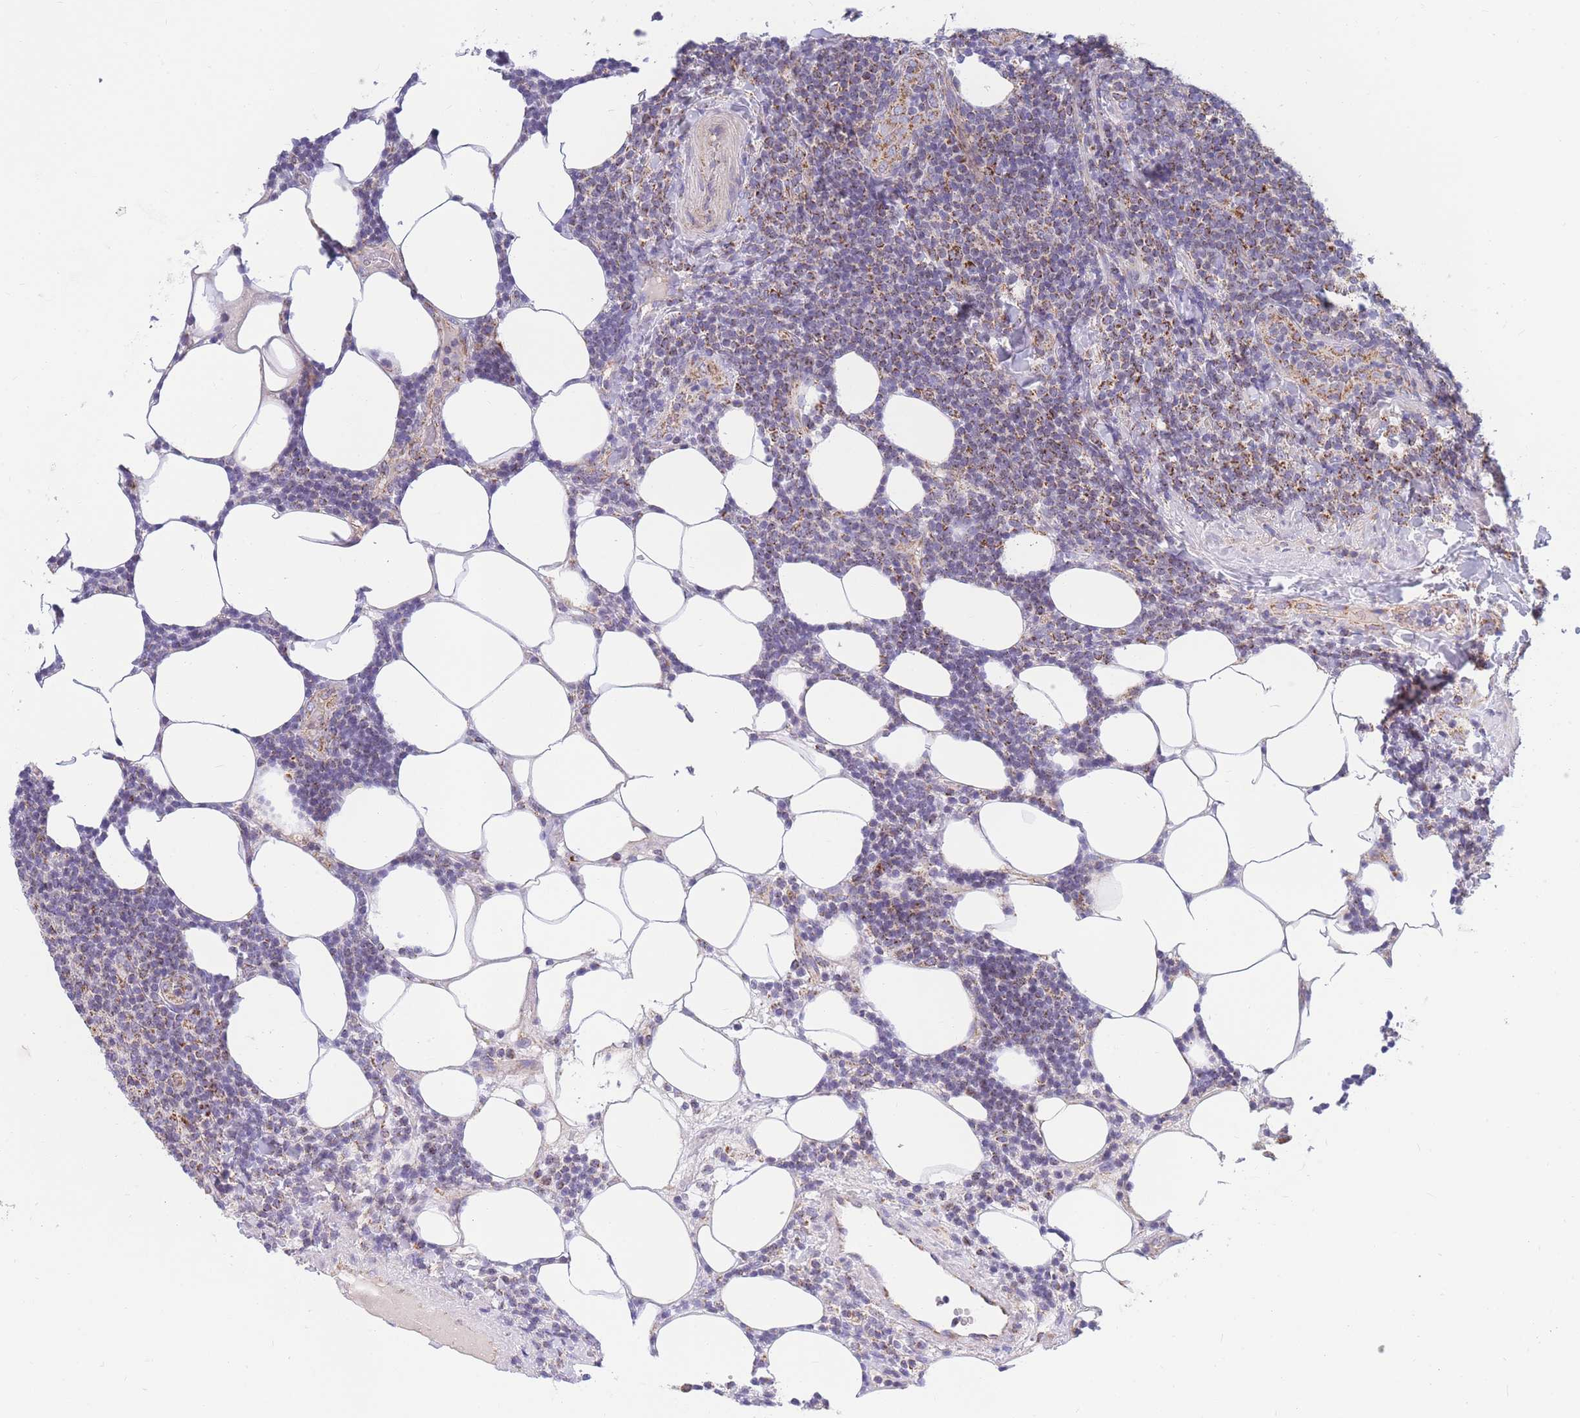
{"staining": {"intensity": "moderate", "quantity": "25%-75%", "location": "cytoplasmic/membranous"}, "tissue": "lymphoma", "cell_type": "Tumor cells", "image_type": "cancer", "snomed": [{"axis": "morphology", "description": "Malignant lymphoma, non-Hodgkin's type, Low grade"}, {"axis": "topography", "description": "Lymph node"}], "caption": "Immunohistochemical staining of human malignant lymphoma, non-Hodgkin's type (low-grade) displays medium levels of moderate cytoplasmic/membranous staining in about 25%-75% of tumor cells.", "gene": "MRPS11", "patient": {"sex": "male", "age": 66}}